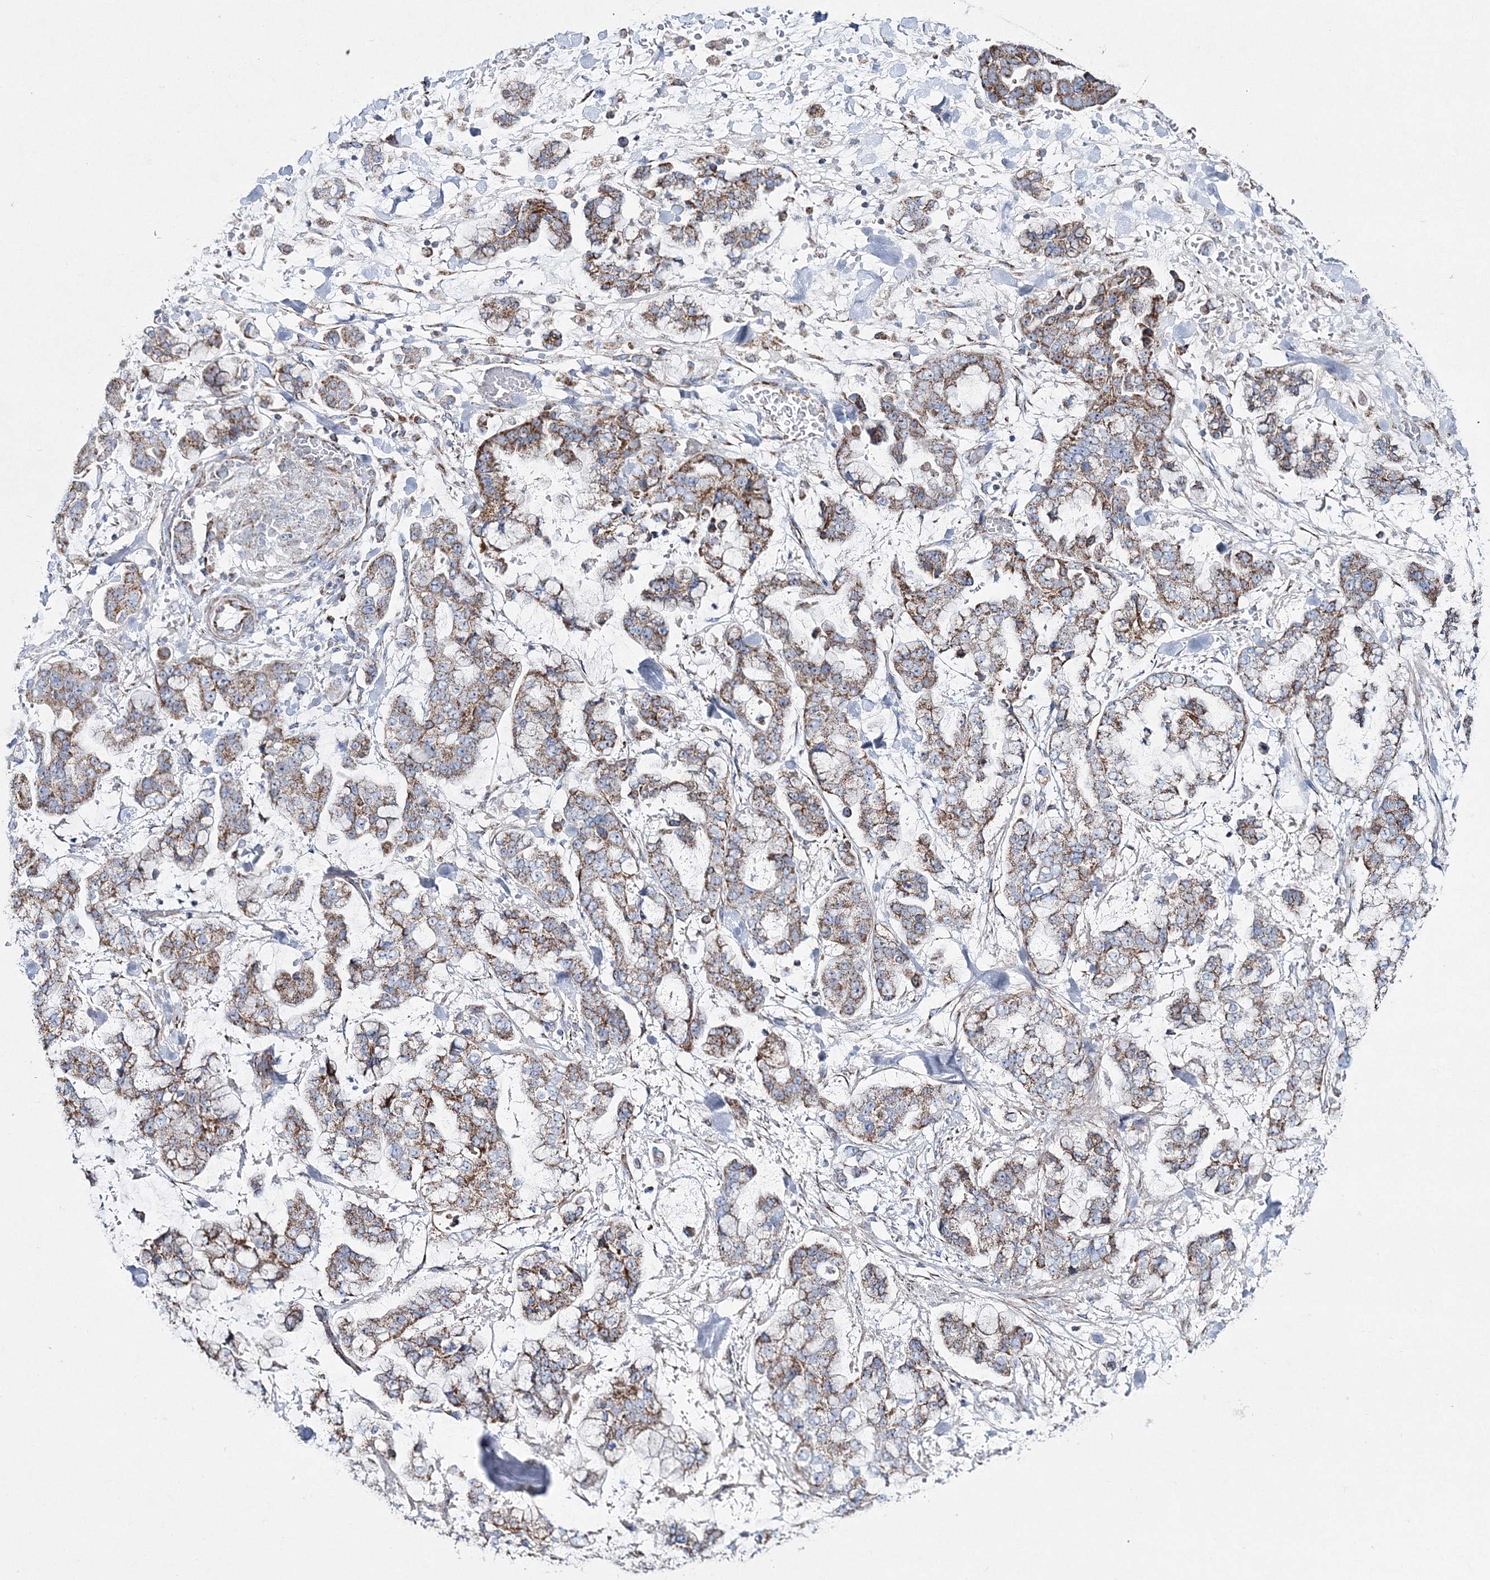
{"staining": {"intensity": "moderate", "quantity": "25%-75%", "location": "cytoplasmic/membranous"}, "tissue": "stomach cancer", "cell_type": "Tumor cells", "image_type": "cancer", "snomed": [{"axis": "morphology", "description": "Normal tissue, NOS"}, {"axis": "morphology", "description": "Adenocarcinoma, NOS"}, {"axis": "topography", "description": "Stomach, upper"}, {"axis": "topography", "description": "Stomach"}], "caption": "Tumor cells exhibit medium levels of moderate cytoplasmic/membranous positivity in approximately 25%-75% of cells in human stomach cancer (adenocarcinoma).", "gene": "HIBCH", "patient": {"sex": "male", "age": 76}}